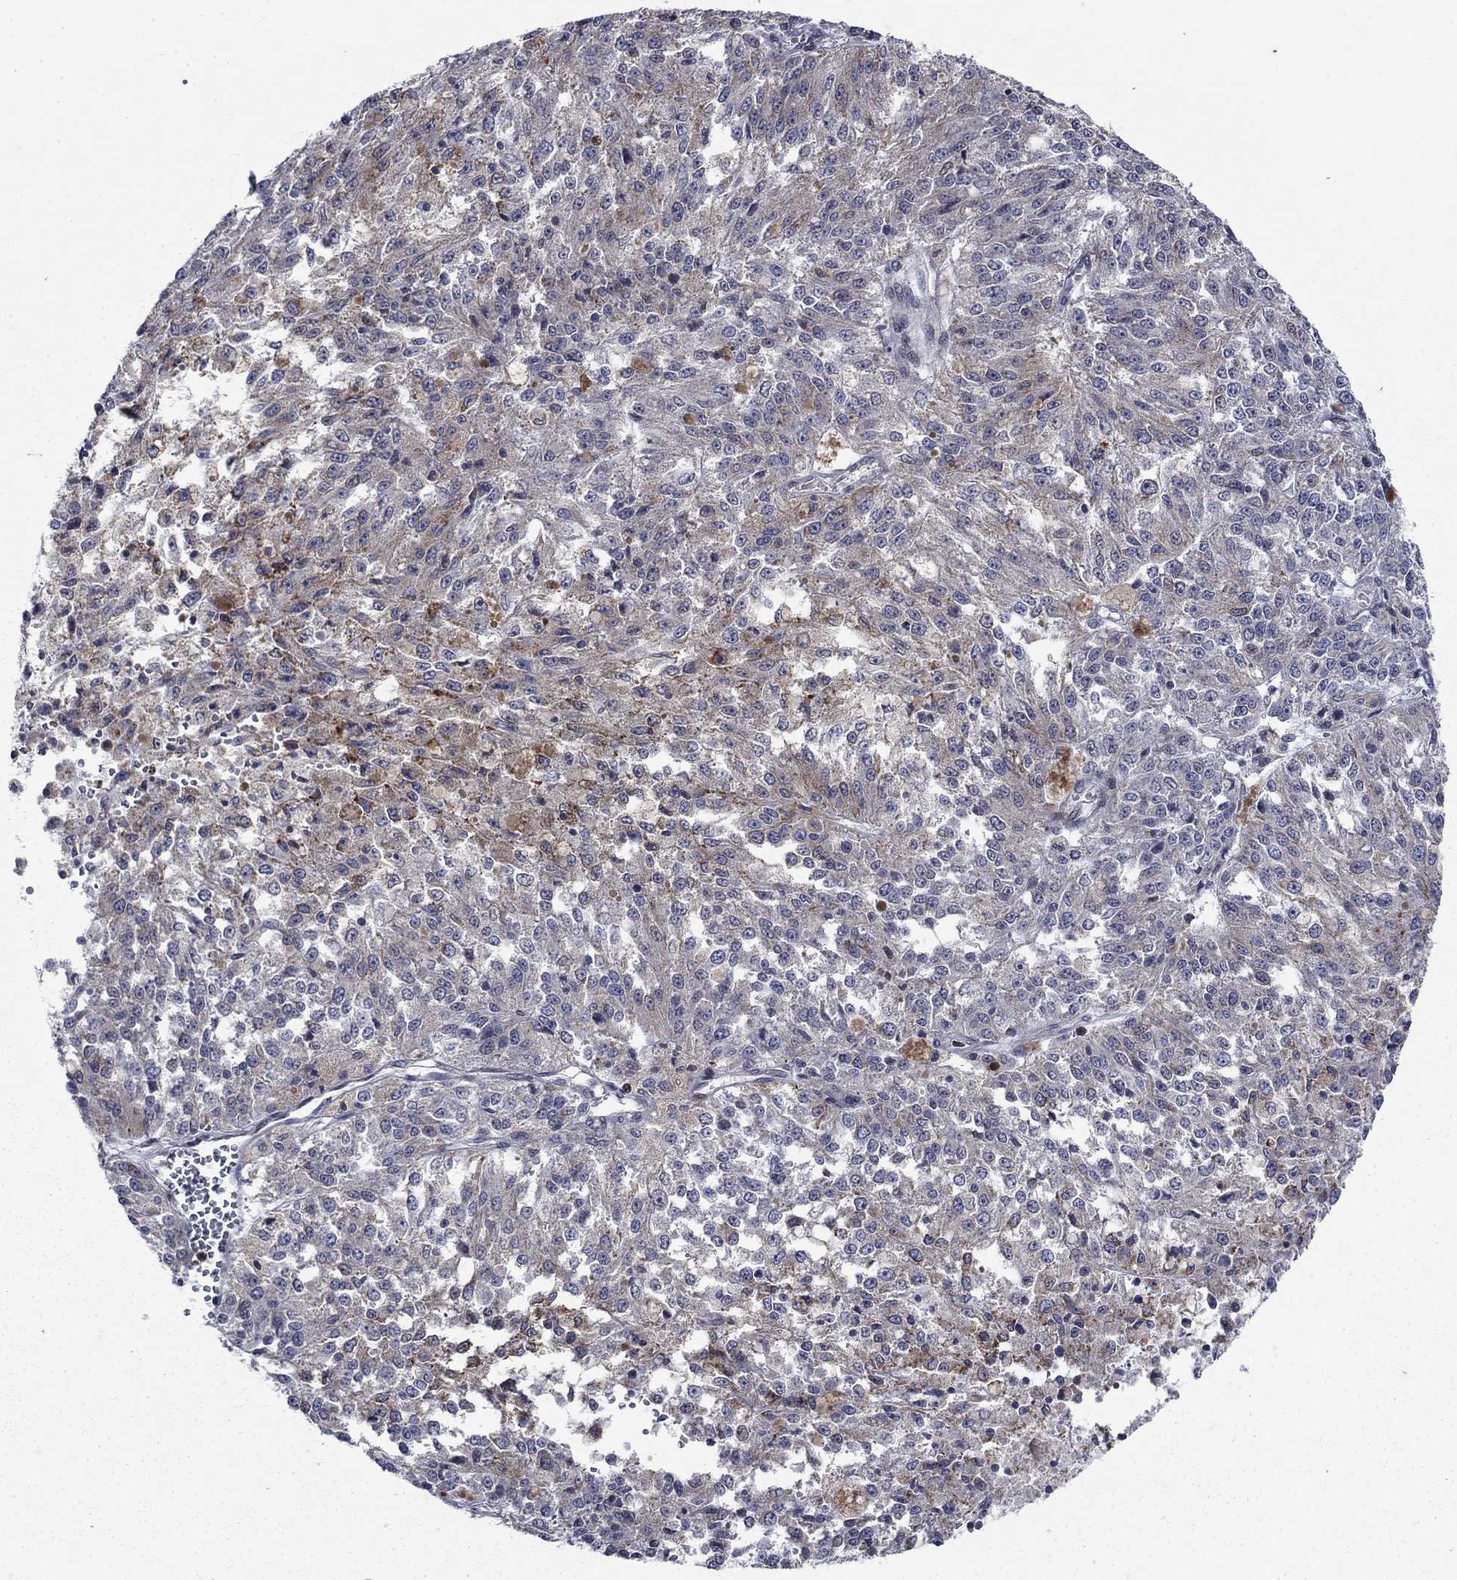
{"staining": {"intensity": "moderate", "quantity": "<25%", "location": "cytoplasmic/membranous"}, "tissue": "melanoma", "cell_type": "Tumor cells", "image_type": "cancer", "snomed": [{"axis": "morphology", "description": "Malignant melanoma, Metastatic site"}, {"axis": "topography", "description": "Lymph node"}], "caption": "A histopathology image showing moderate cytoplasmic/membranous expression in approximately <25% of tumor cells in melanoma, as visualized by brown immunohistochemical staining.", "gene": "DHRS7", "patient": {"sex": "female", "age": 64}}